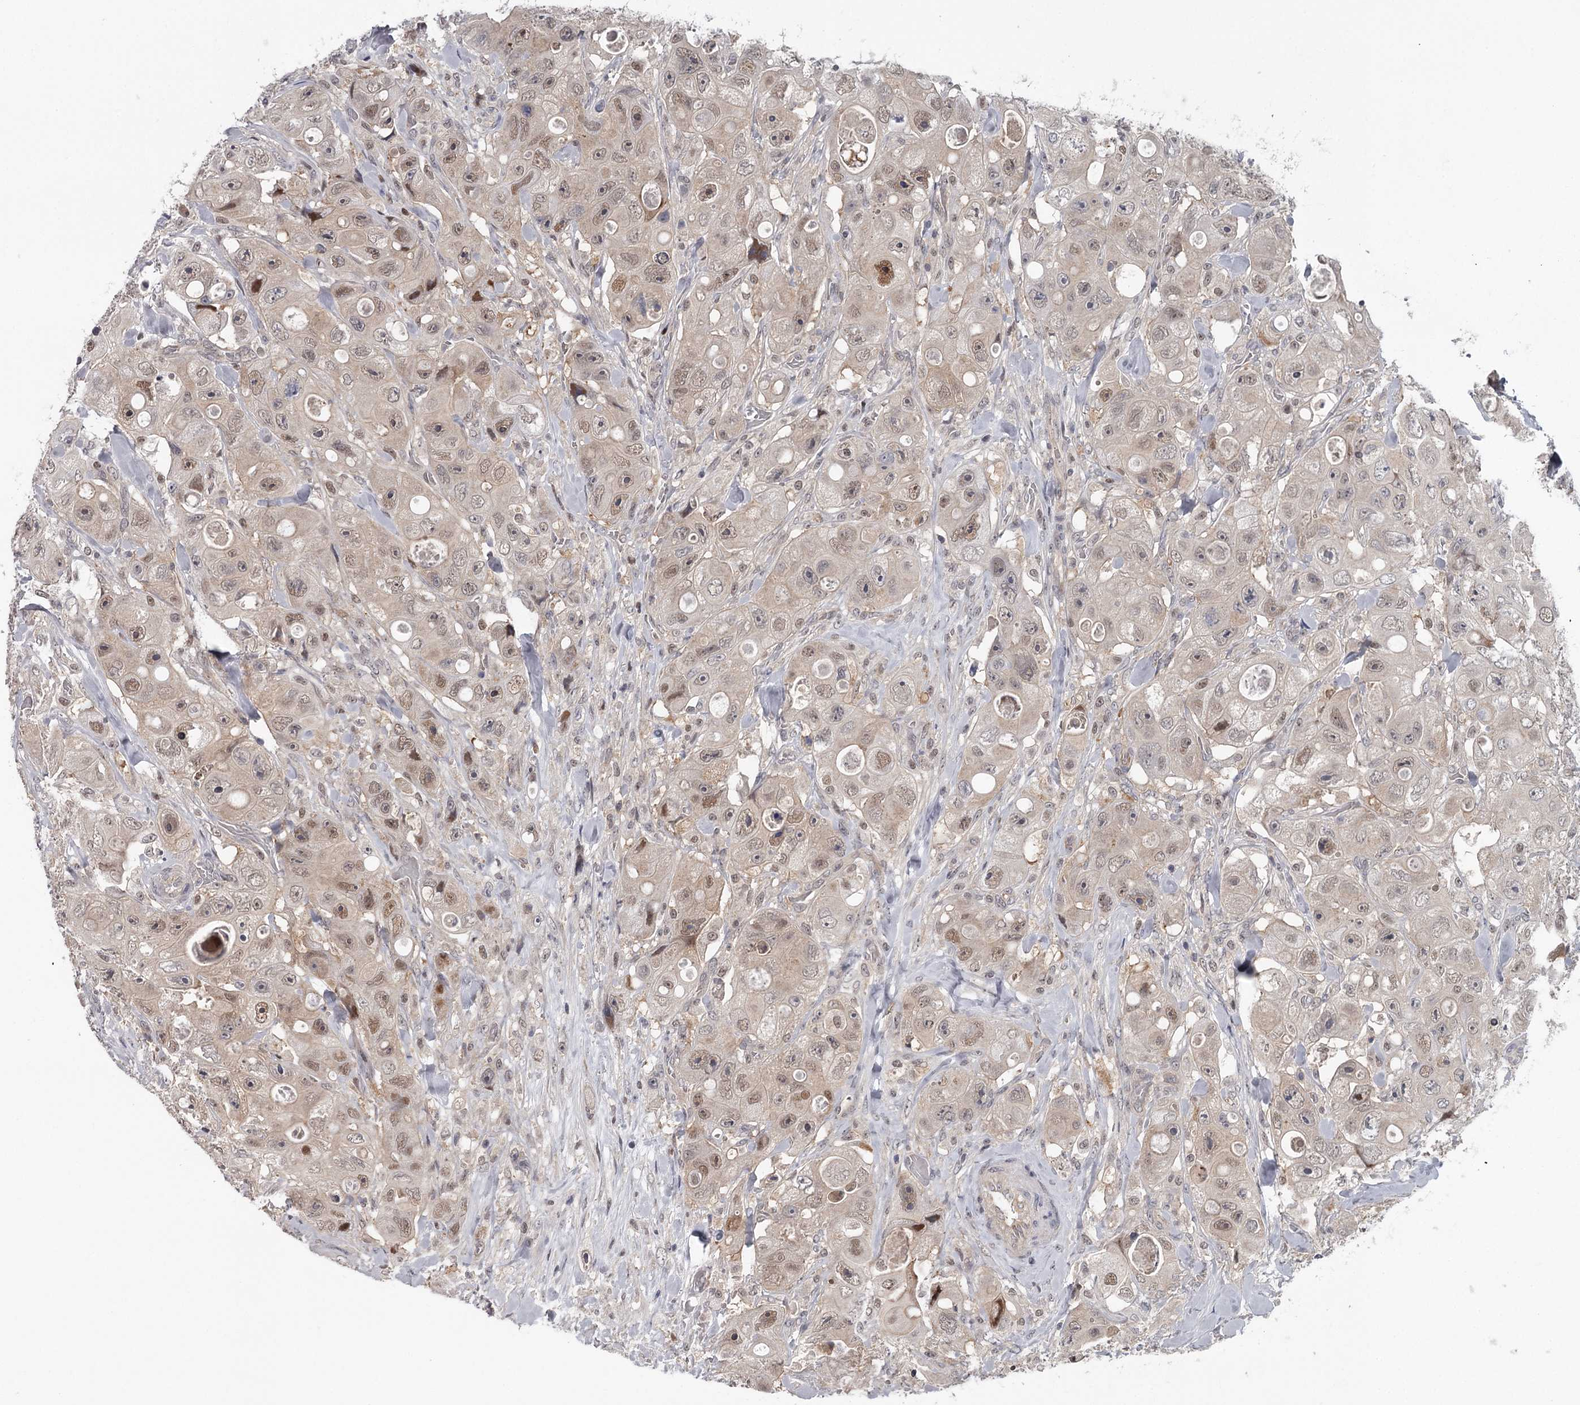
{"staining": {"intensity": "moderate", "quantity": "25%-75%", "location": "cytoplasmic/membranous,nuclear"}, "tissue": "colorectal cancer", "cell_type": "Tumor cells", "image_type": "cancer", "snomed": [{"axis": "morphology", "description": "Adenocarcinoma, NOS"}, {"axis": "topography", "description": "Colon"}], "caption": "DAB immunohistochemical staining of colorectal adenocarcinoma exhibits moderate cytoplasmic/membranous and nuclear protein expression in approximately 25%-75% of tumor cells.", "gene": "GTSF1", "patient": {"sex": "female", "age": 46}}